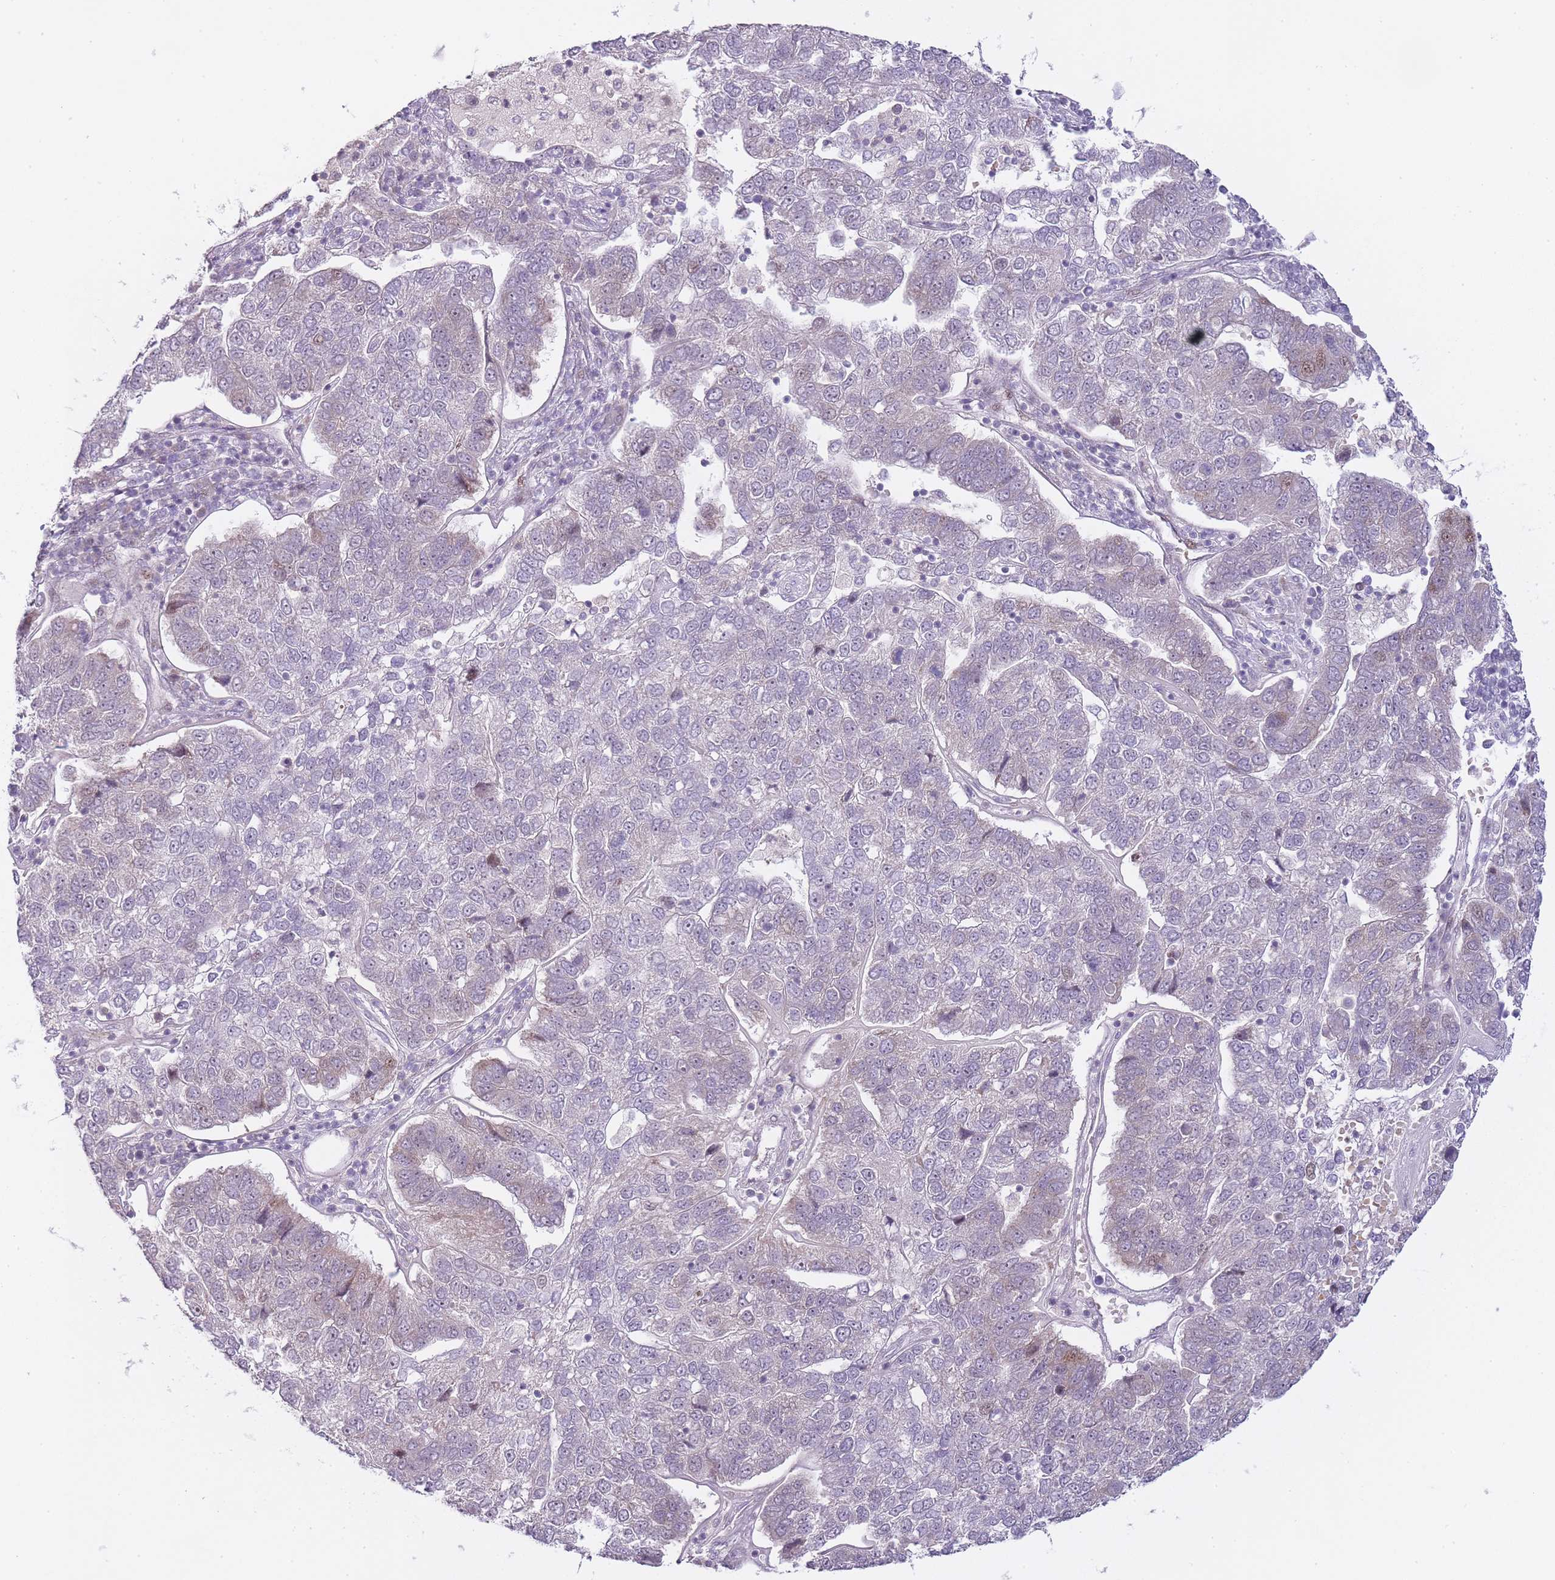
{"staining": {"intensity": "moderate", "quantity": "<25%", "location": "cytoplasmic/membranous,nuclear"}, "tissue": "pancreatic cancer", "cell_type": "Tumor cells", "image_type": "cancer", "snomed": [{"axis": "morphology", "description": "Adenocarcinoma, NOS"}, {"axis": "topography", "description": "Pancreas"}], "caption": "Brown immunohistochemical staining in pancreatic cancer (adenocarcinoma) exhibits moderate cytoplasmic/membranous and nuclear expression in approximately <25% of tumor cells.", "gene": "OGG1", "patient": {"sex": "female", "age": 61}}